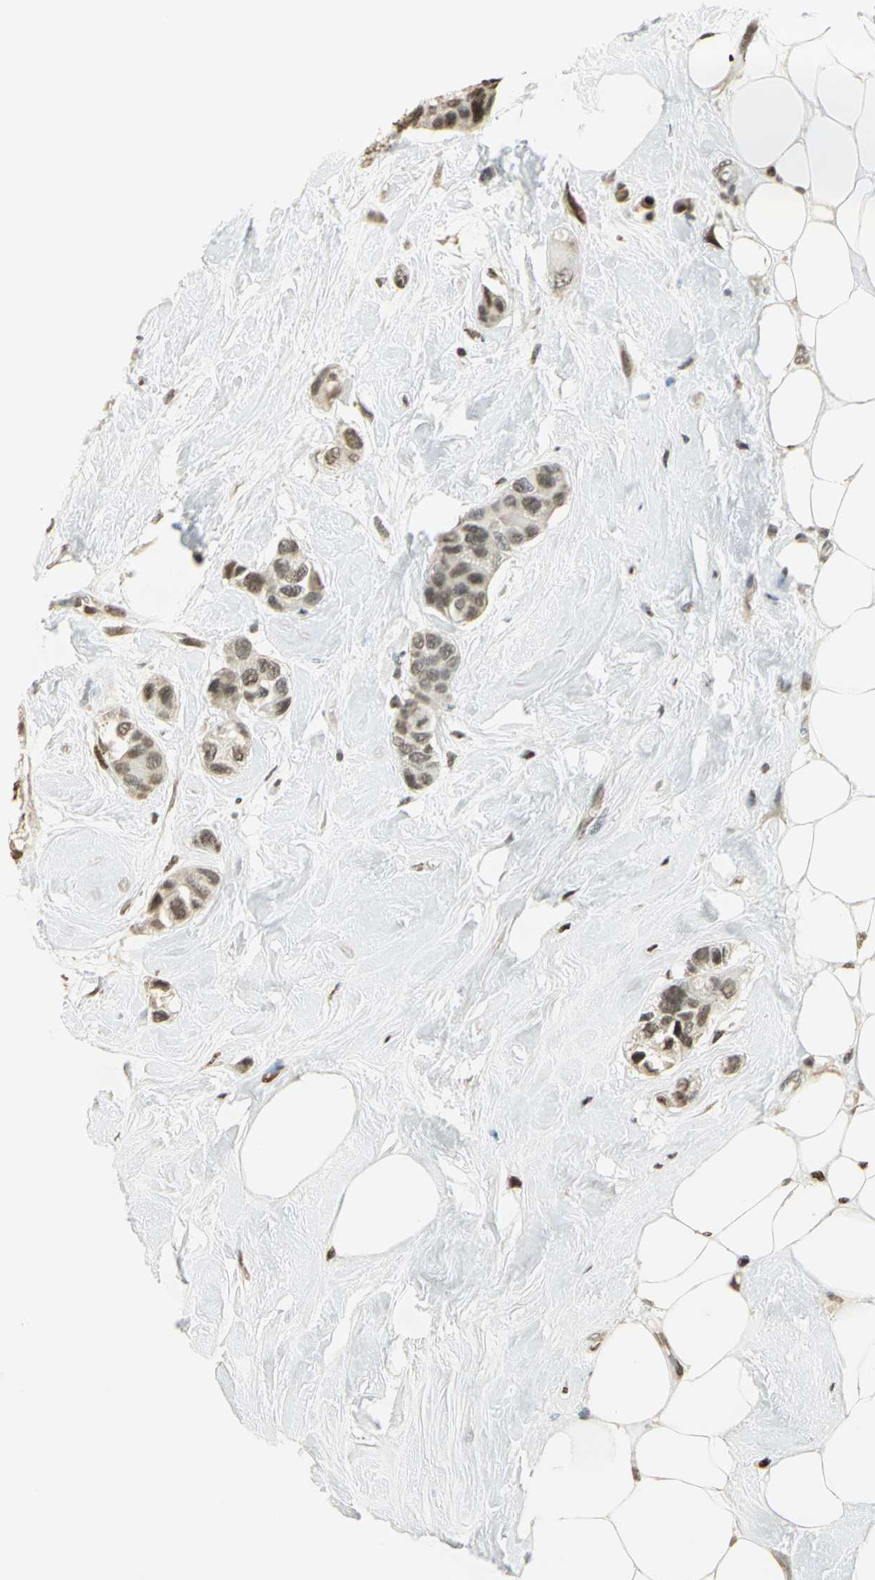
{"staining": {"intensity": "moderate", "quantity": "25%-75%", "location": "nuclear"}, "tissue": "breast cancer", "cell_type": "Tumor cells", "image_type": "cancer", "snomed": [{"axis": "morphology", "description": "Duct carcinoma"}, {"axis": "topography", "description": "Breast"}], "caption": "Moderate nuclear positivity is identified in about 25%-75% of tumor cells in breast cancer (intraductal carcinoma).", "gene": "KDM1A", "patient": {"sex": "female", "age": 51}}